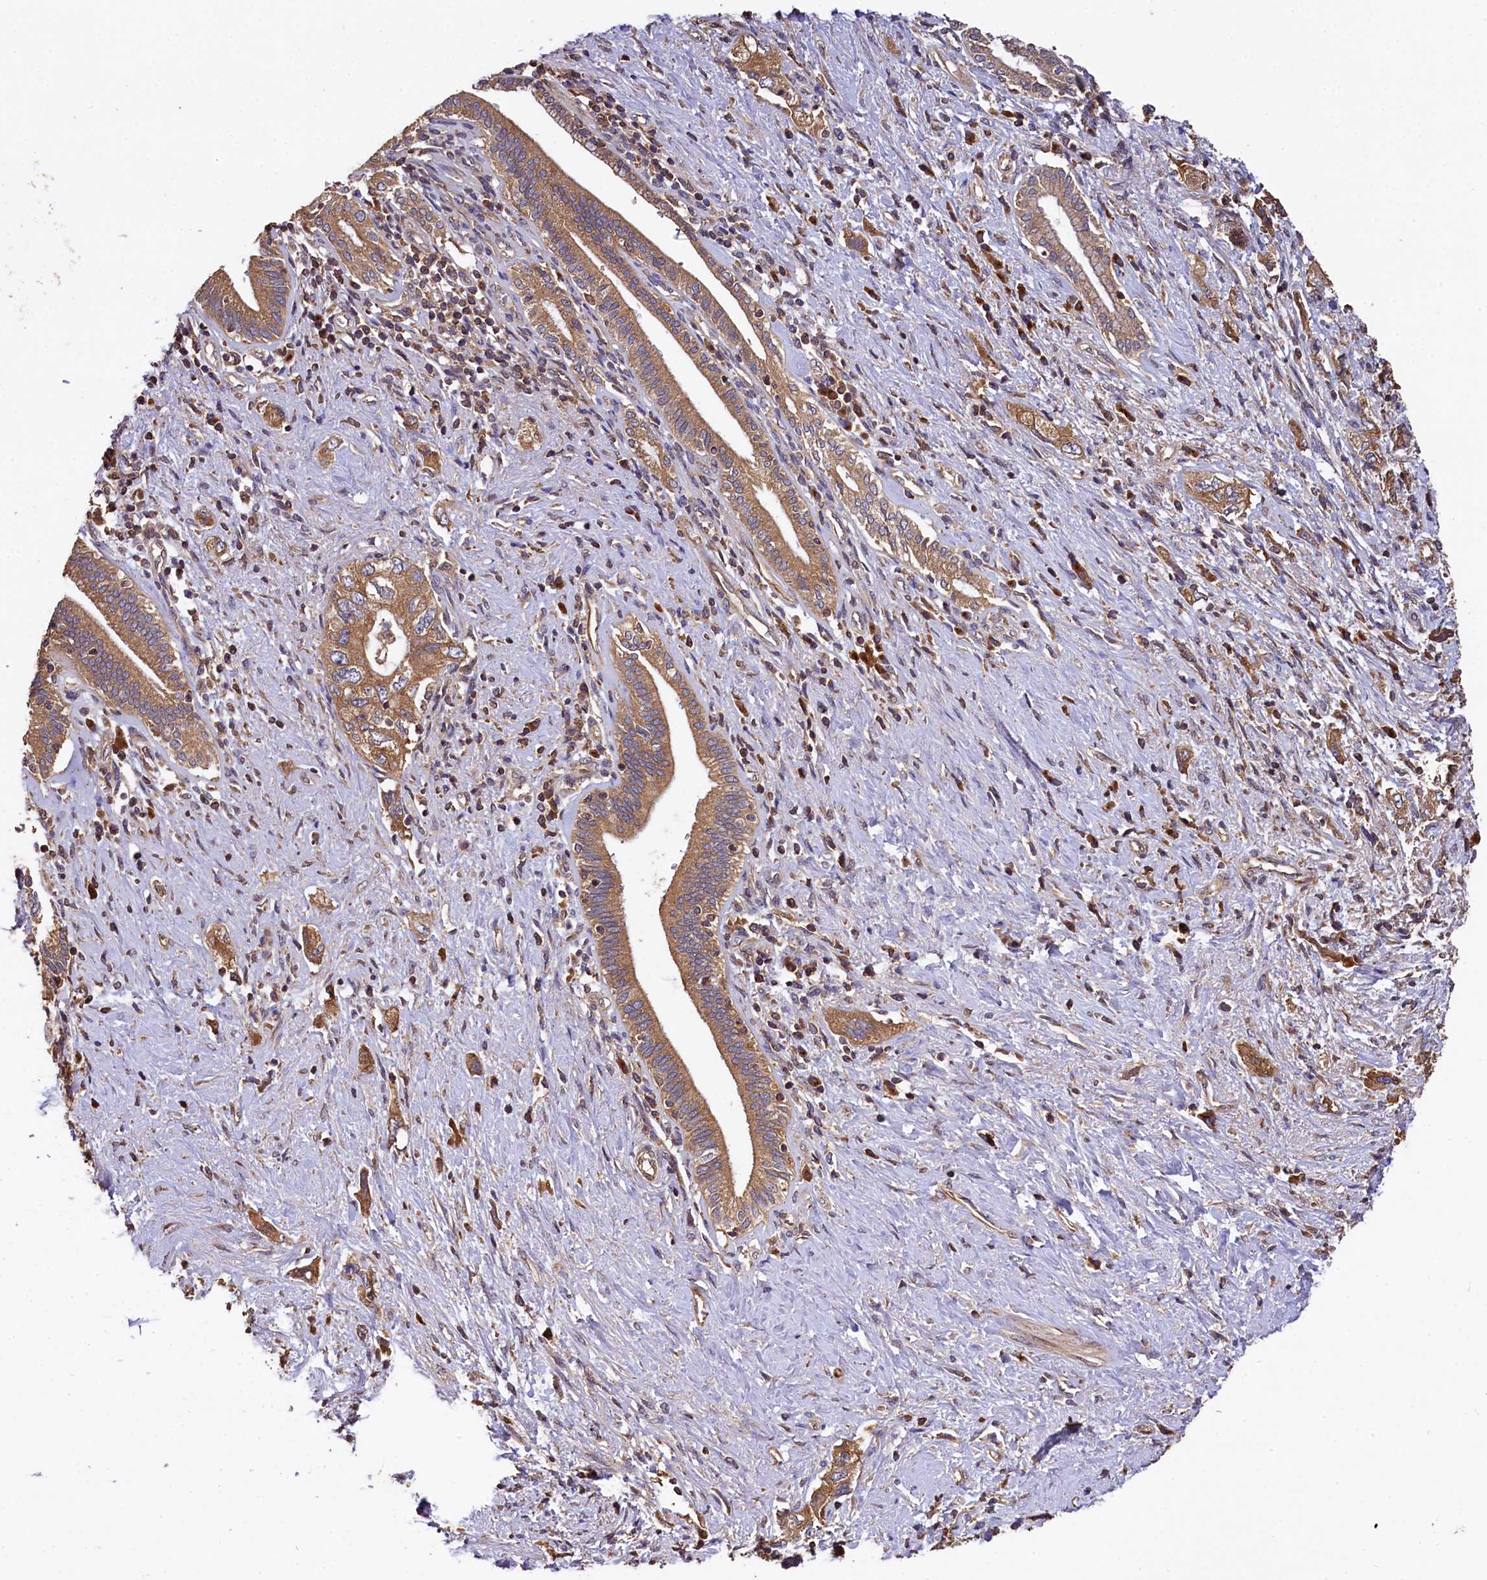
{"staining": {"intensity": "moderate", "quantity": ">75%", "location": "cytoplasmic/membranous"}, "tissue": "pancreatic cancer", "cell_type": "Tumor cells", "image_type": "cancer", "snomed": [{"axis": "morphology", "description": "Adenocarcinoma, NOS"}, {"axis": "topography", "description": "Pancreas"}], "caption": "Protein analysis of pancreatic adenocarcinoma tissue reveals moderate cytoplasmic/membranous positivity in about >75% of tumor cells.", "gene": "KLC2", "patient": {"sex": "female", "age": 73}}